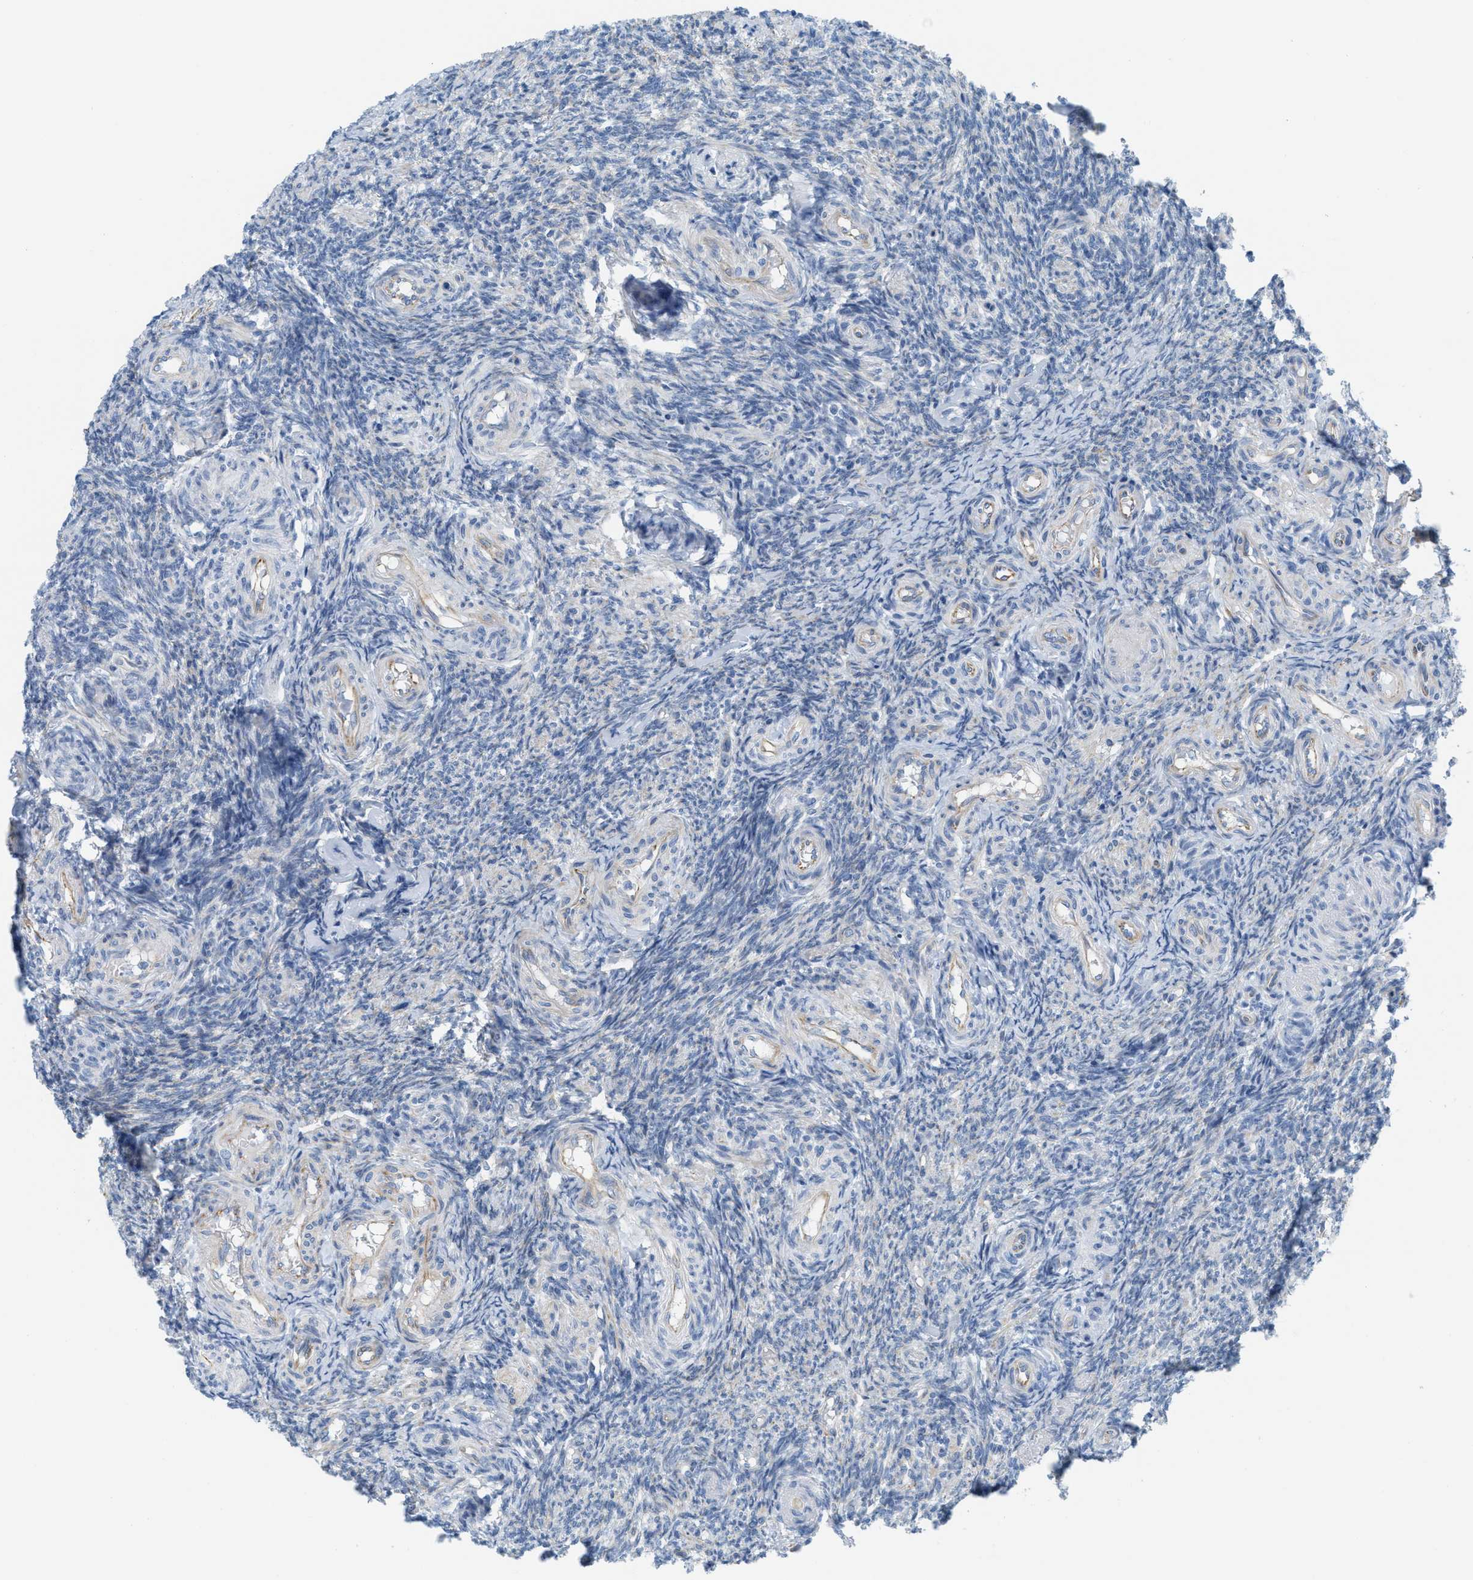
{"staining": {"intensity": "negative", "quantity": "none", "location": "none"}, "tissue": "ovary", "cell_type": "Ovarian stroma cells", "image_type": "normal", "snomed": [{"axis": "morphology", "description": "Normal tissue, NOS"}, {"axis": "topography", "description": "Ovary"}], "caption": "The immunohistochemistry (IHC) histopathology image has no significant positivity in ovarian stroma cells of ovary. The staining was performed using DAB to visualize the protein expression in brown, while the nuclei were stained in blue with hematoxylin (Magnification: 20x).", "gene": "SLC12A1", "patient": {"sex": "female", "age": 41}}